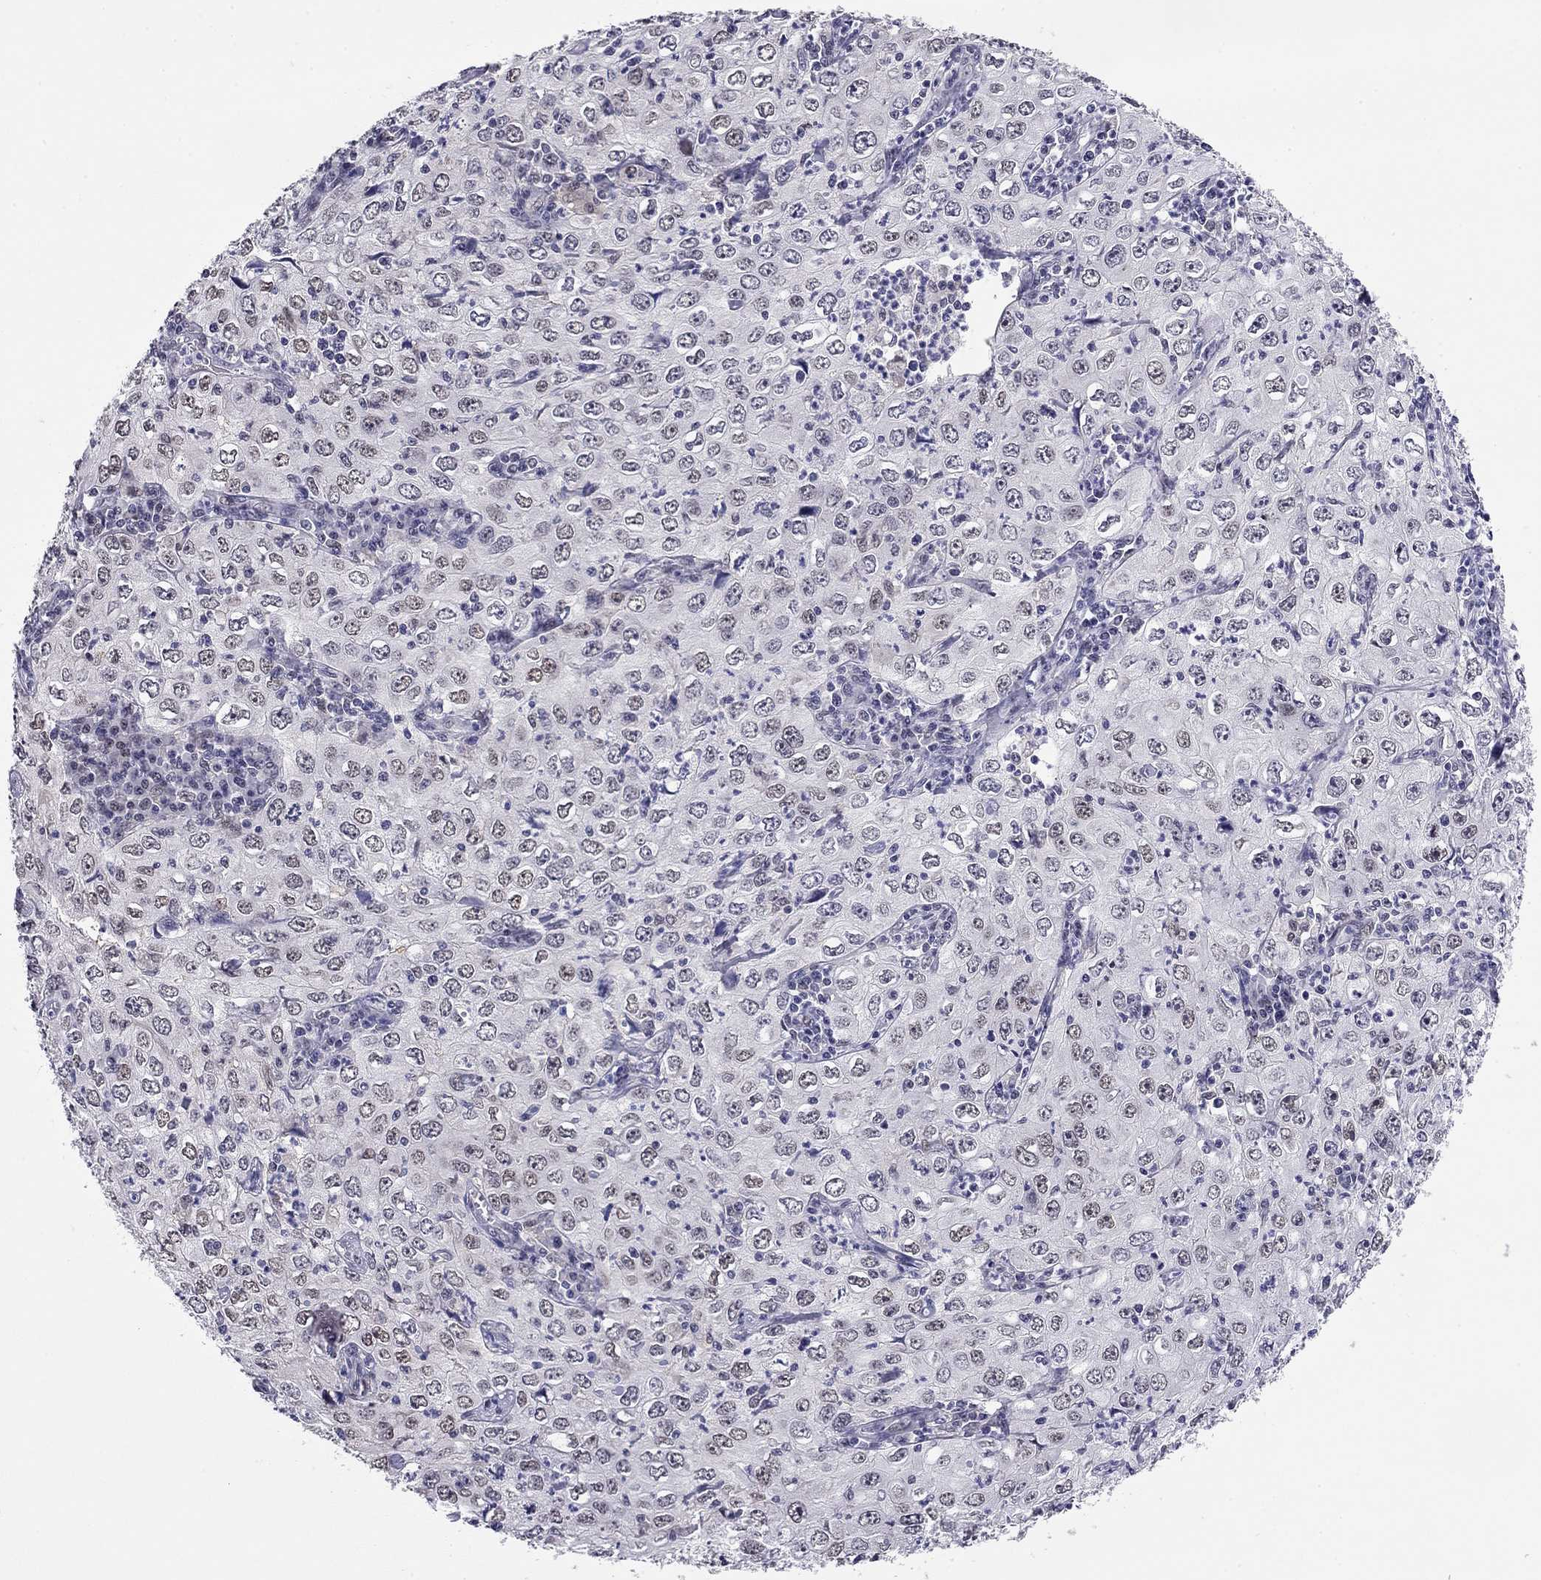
{"staining": {"intensity": "weak", "quantity": "25%-75%", "location": "nuclear"}, "tissue": "cervical cancer", "cell_type": "Tumor cells", "image_type": "cancer", "snomed": [{"axis": "morphology", "description": "Squamous cell carcinoma, NOS"}, {"axis": "topography", "description": "Cervix"}], "caption": "Weak nuclear expression for a protein is appreciated in about 25%-75% of tumor cells of cervical cancer using IHC.", "gene": "DOT1L", "patient": {"sex": "female", "age": 24}}